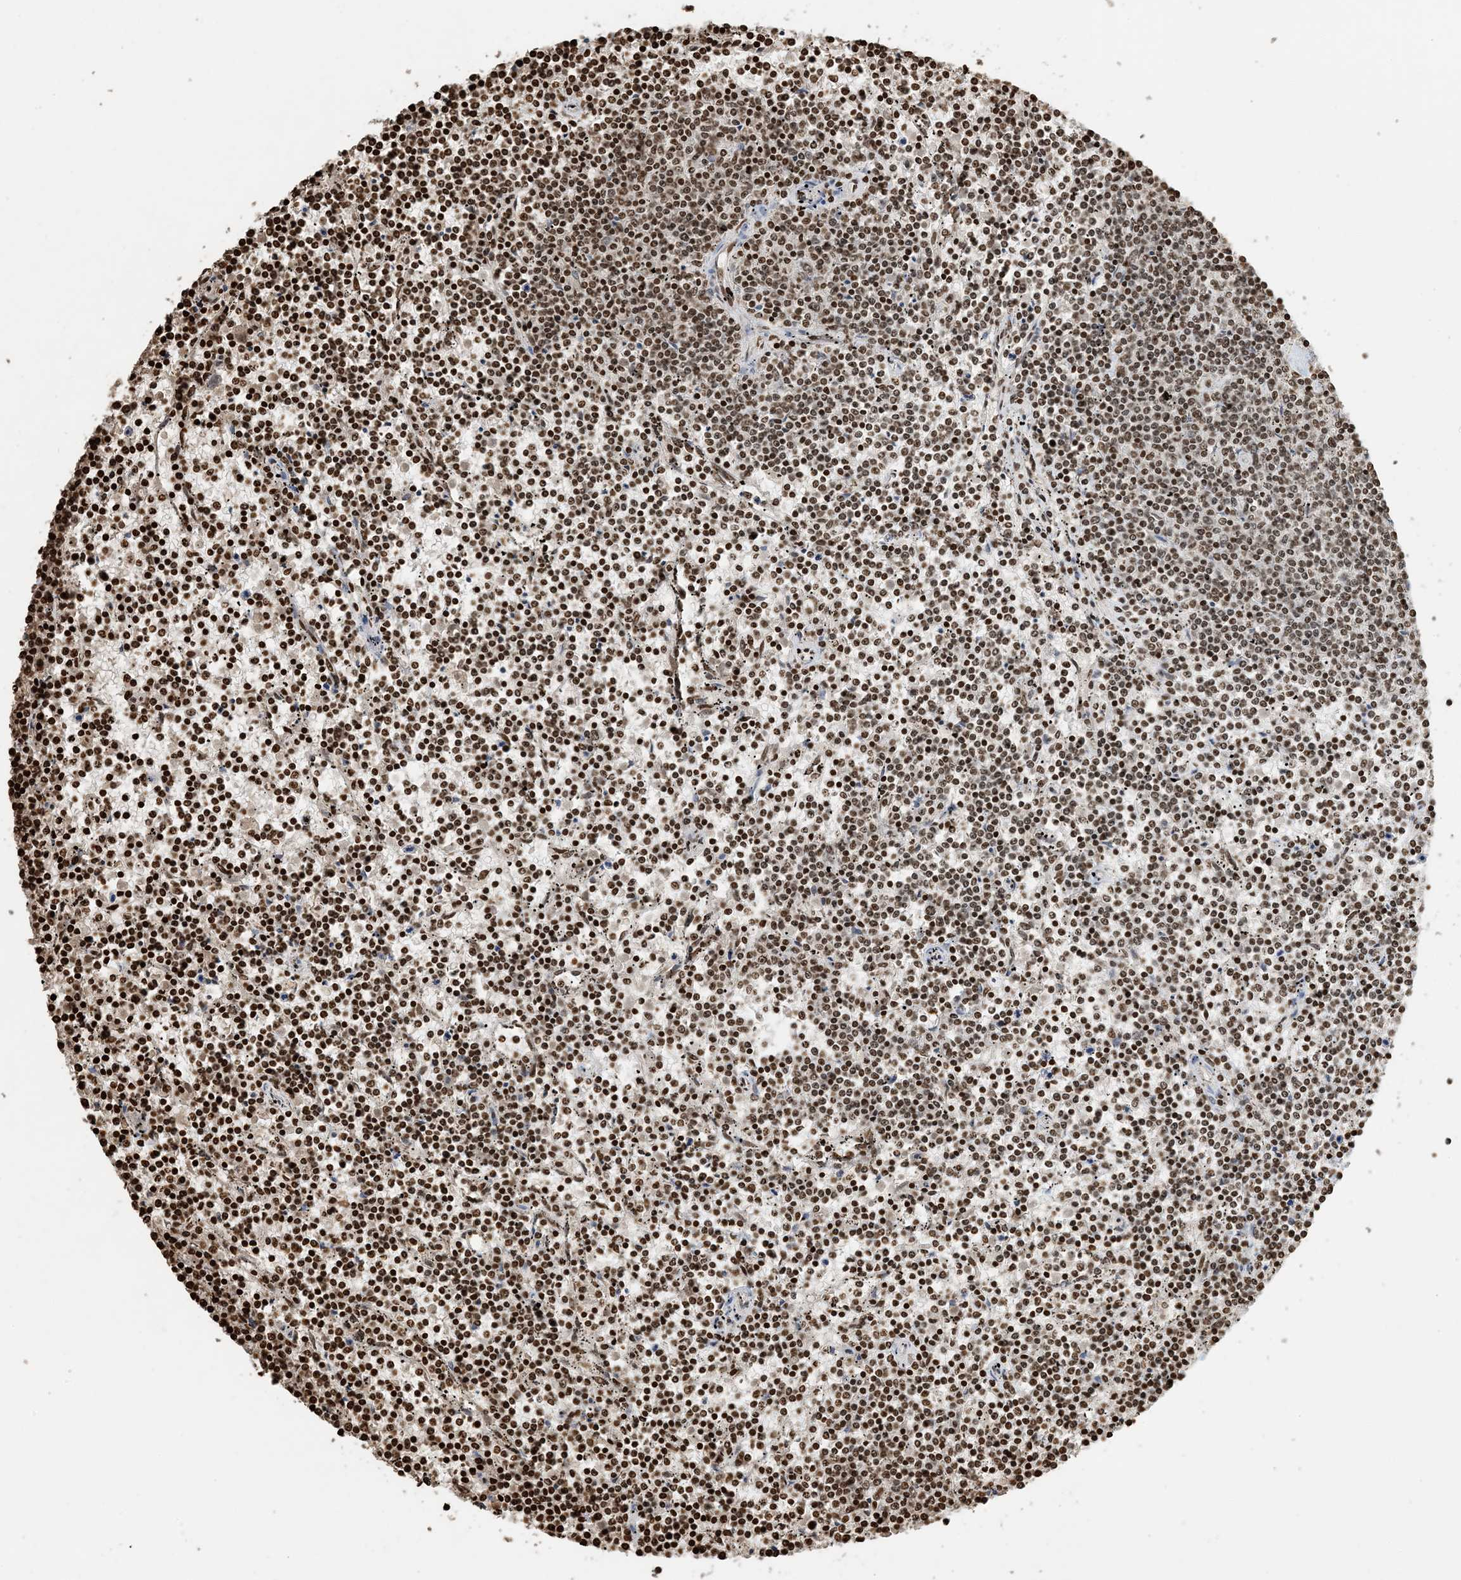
{"staining": {"intensity": "moderate", "quantity": ">75%", "location": "nuclear"}, "tissue": "lymphoma", "cell_type": "Tumor cells", "image_type": "cancer", "snomed": [{"axis": "morphology", "description": "Malignant lymphoma, non-Hodgkin's type, Low grade"}, {"axis": "topography", "description": "Spleen"}], "caption": "Immunohistochemical staining of lymphoma shows medium levels of moderate nuclear protein positivity in approximately >75% of tumor cells. The staining was performed using DAB (3,3'-diaminobenzidine) to visualize the protein expression in brown, while the nuclei were stained in blue with hematoxylin (Magnification: 20x).", "gene": "H3-3B", "patient": {"sex": "female", "age": 50}}